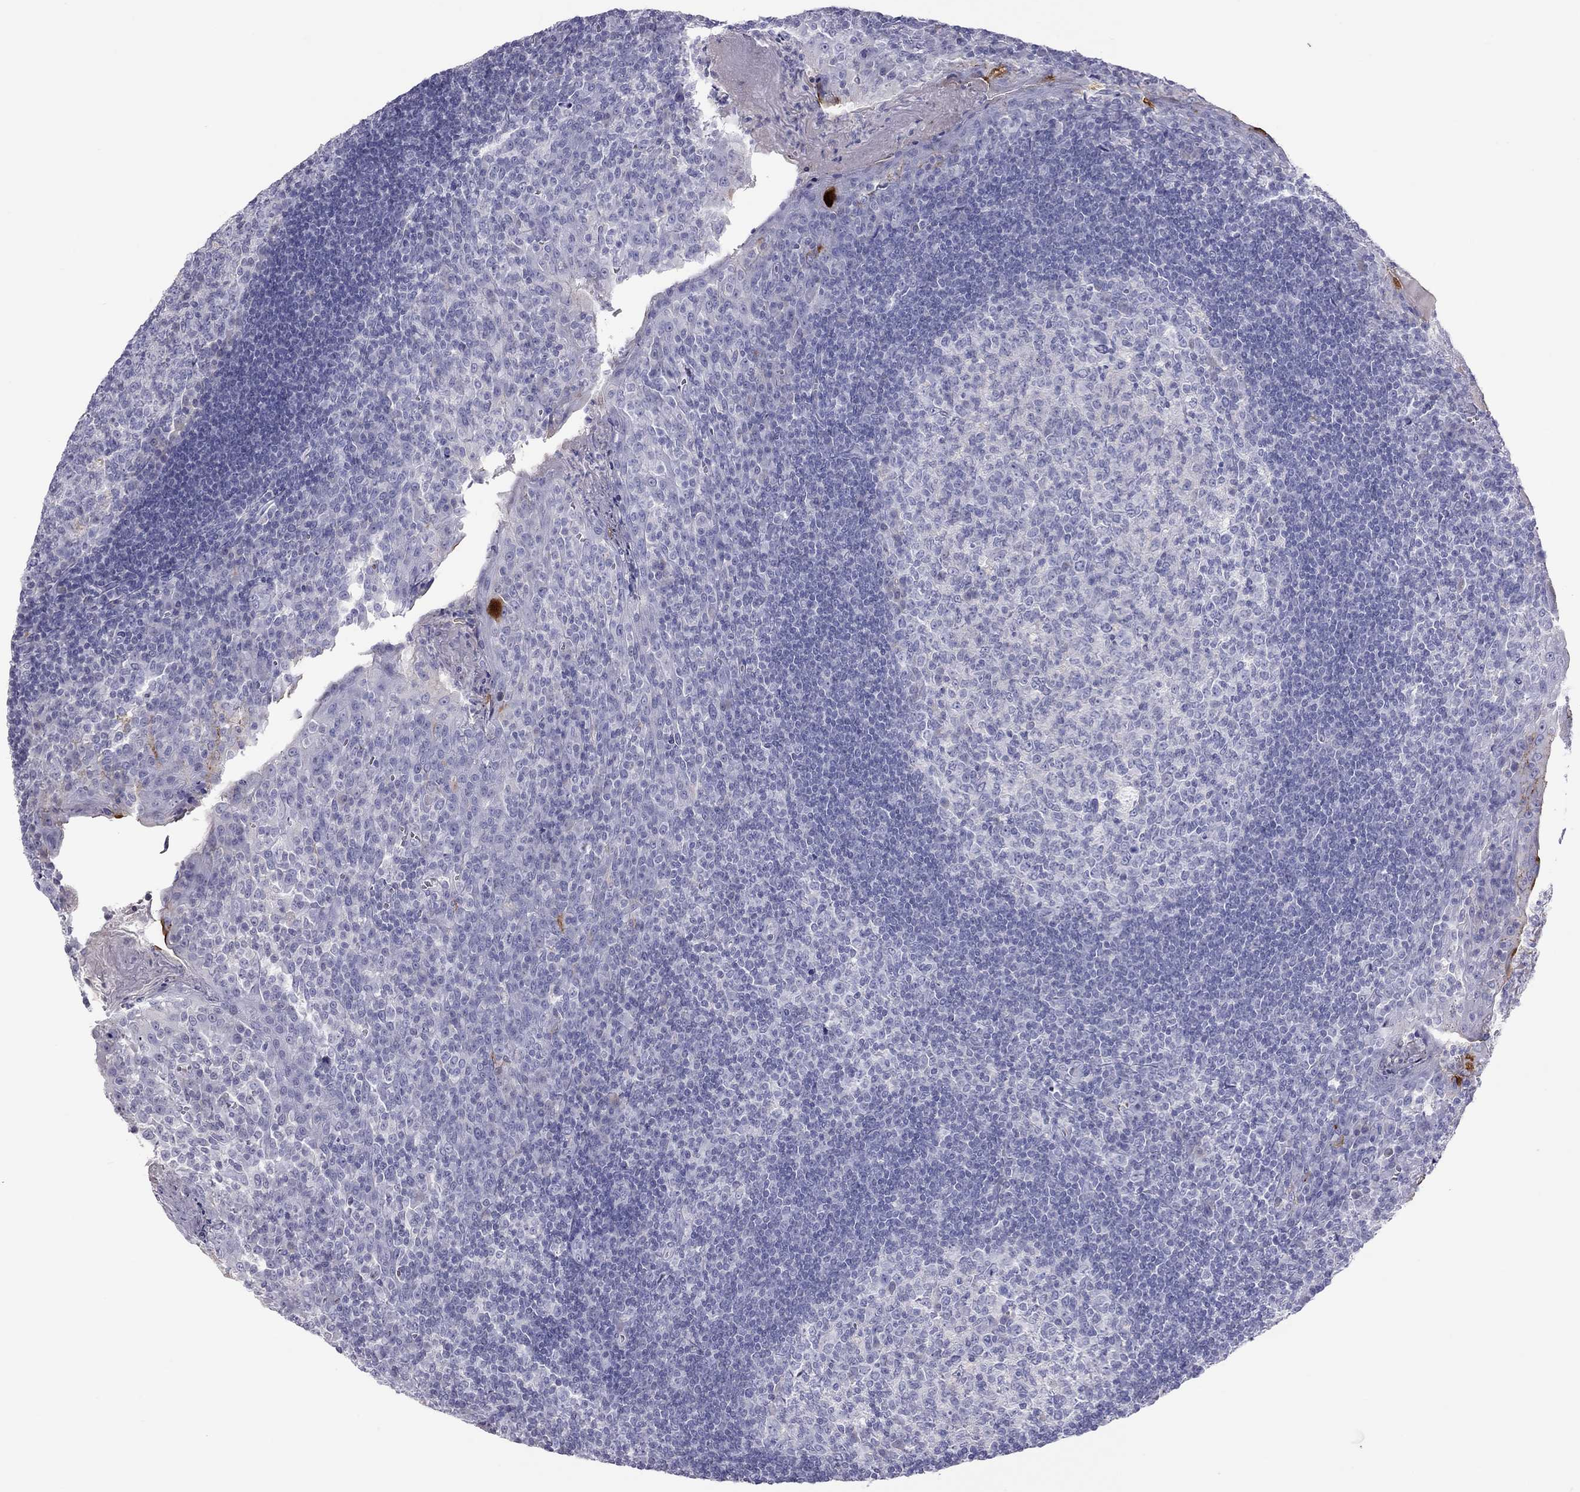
{"staining": {"intensity": "negative", "quantity": "none", "location": "none"}, "tissue": "tonsil", "cell_type": "Germinal center cells", "image_type": "normal", "snomed": [{"axis": "morphology", "description": "Normal tissue, NOS"}, {"axis": "topography", "description": "Tonsil"}], "caption": "Photomicrograph shows no protein staining in germinal center cells of unremarkable tonsil. (Stains: DAB (3,3'-diaminobenzidine) immunohistochemistry (IHC) with hematoxylin counter stain, Microscopy: brightfield microscopy at high magnification).", "gene": "MUC16", "patient": {"sex": "female", "age": 12}}